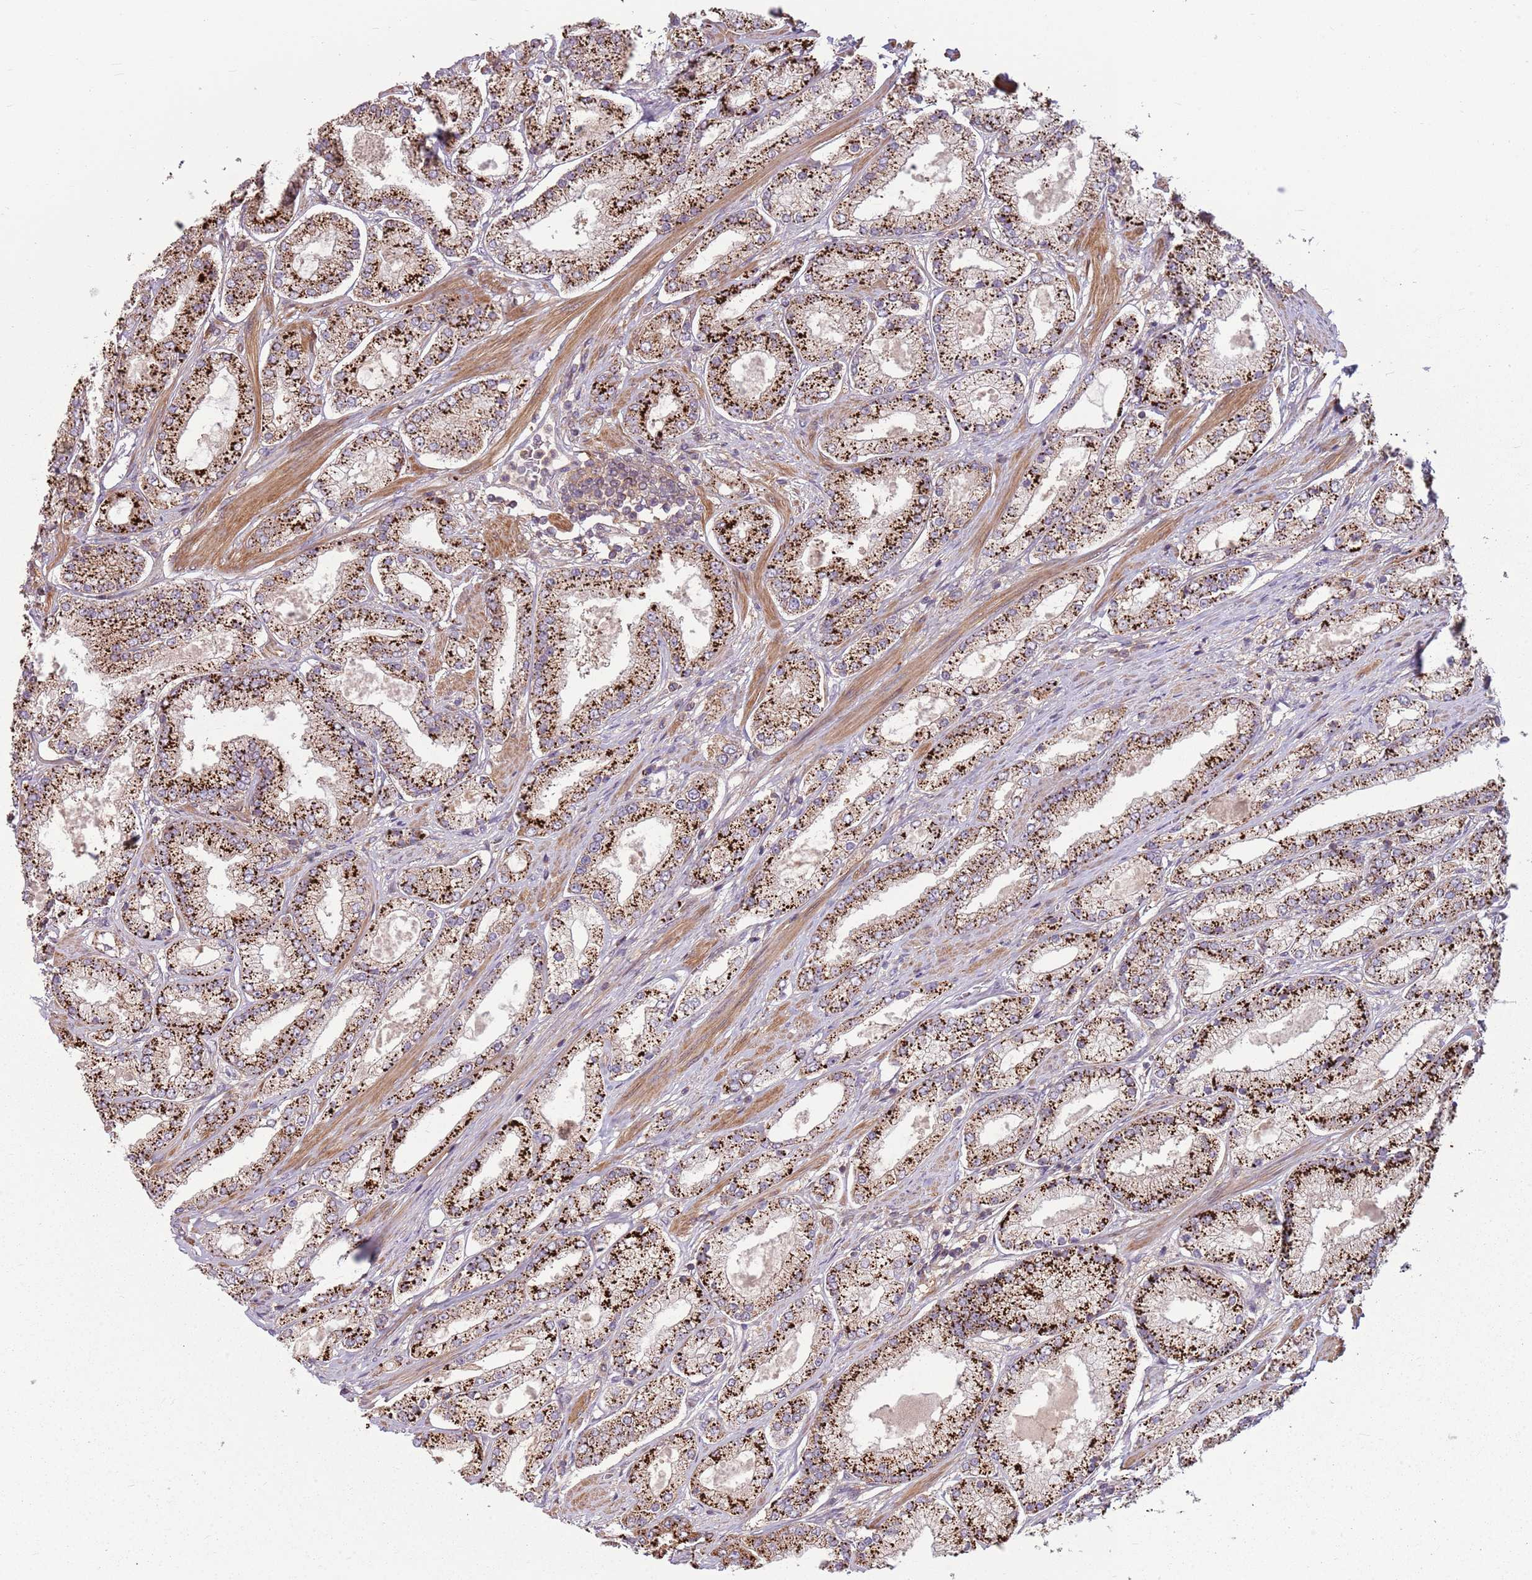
{"staining": {"intensity": "strong", "quantity": ">75%", "location": "cytoplasmic/membranous"}, "tissue": "prostate cancer", "cell_type": "Tumor cells", "image_type": "cancer", "snomed": [{"axis": "morphology", "description": "Adenocarcinoma, High grade"}, {"axis": "topography", "description": "Prostate"}], "caption": "There is high levels of strong cytoplasmic/membranous positivity in tumor cells of adenocarcinoma (high-grade) (prostate), as demonstrated by immunohistochemical staining (brown color).", "gene": "RPL21", "patient": {"sex": "male", "age": 69}}